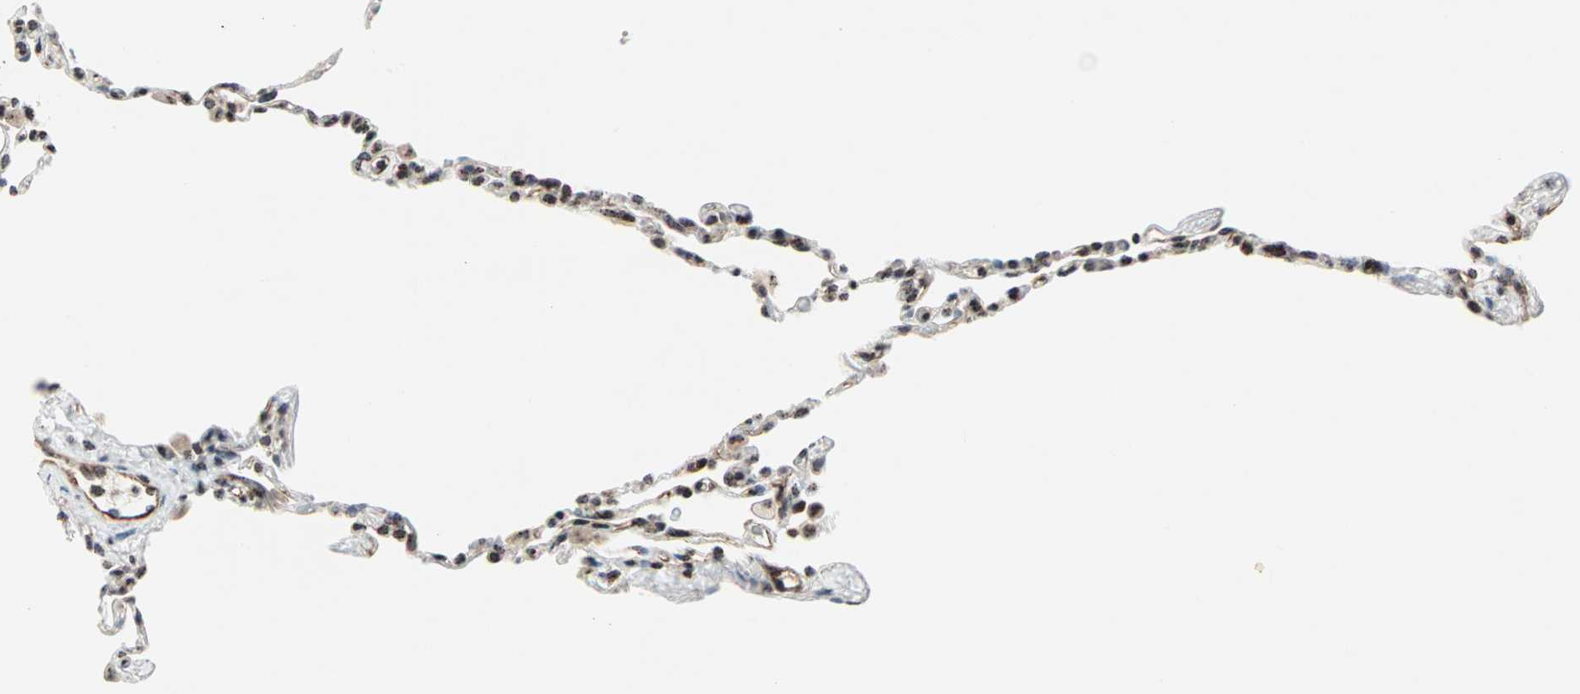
{"staining": {"intensity": "moderate", "quantity": ">75%", "location": "nuclear"}, "tissue": "lung", "cell_type": "Alveolar cells", "image_type": "normal", "snomed": [{"axis": "morphology", "description": "Normal tissue, NOS"}, {"axis": "topography", "description": "Lung"}], "caption": "High-power microscopy captured an IHC image of unremarkable lung, revealing moderate nuclear positivity in approximately >75% of alveolar cells.", "gene": "CENPA", "patient": {"sex": "male", "age": 59}}